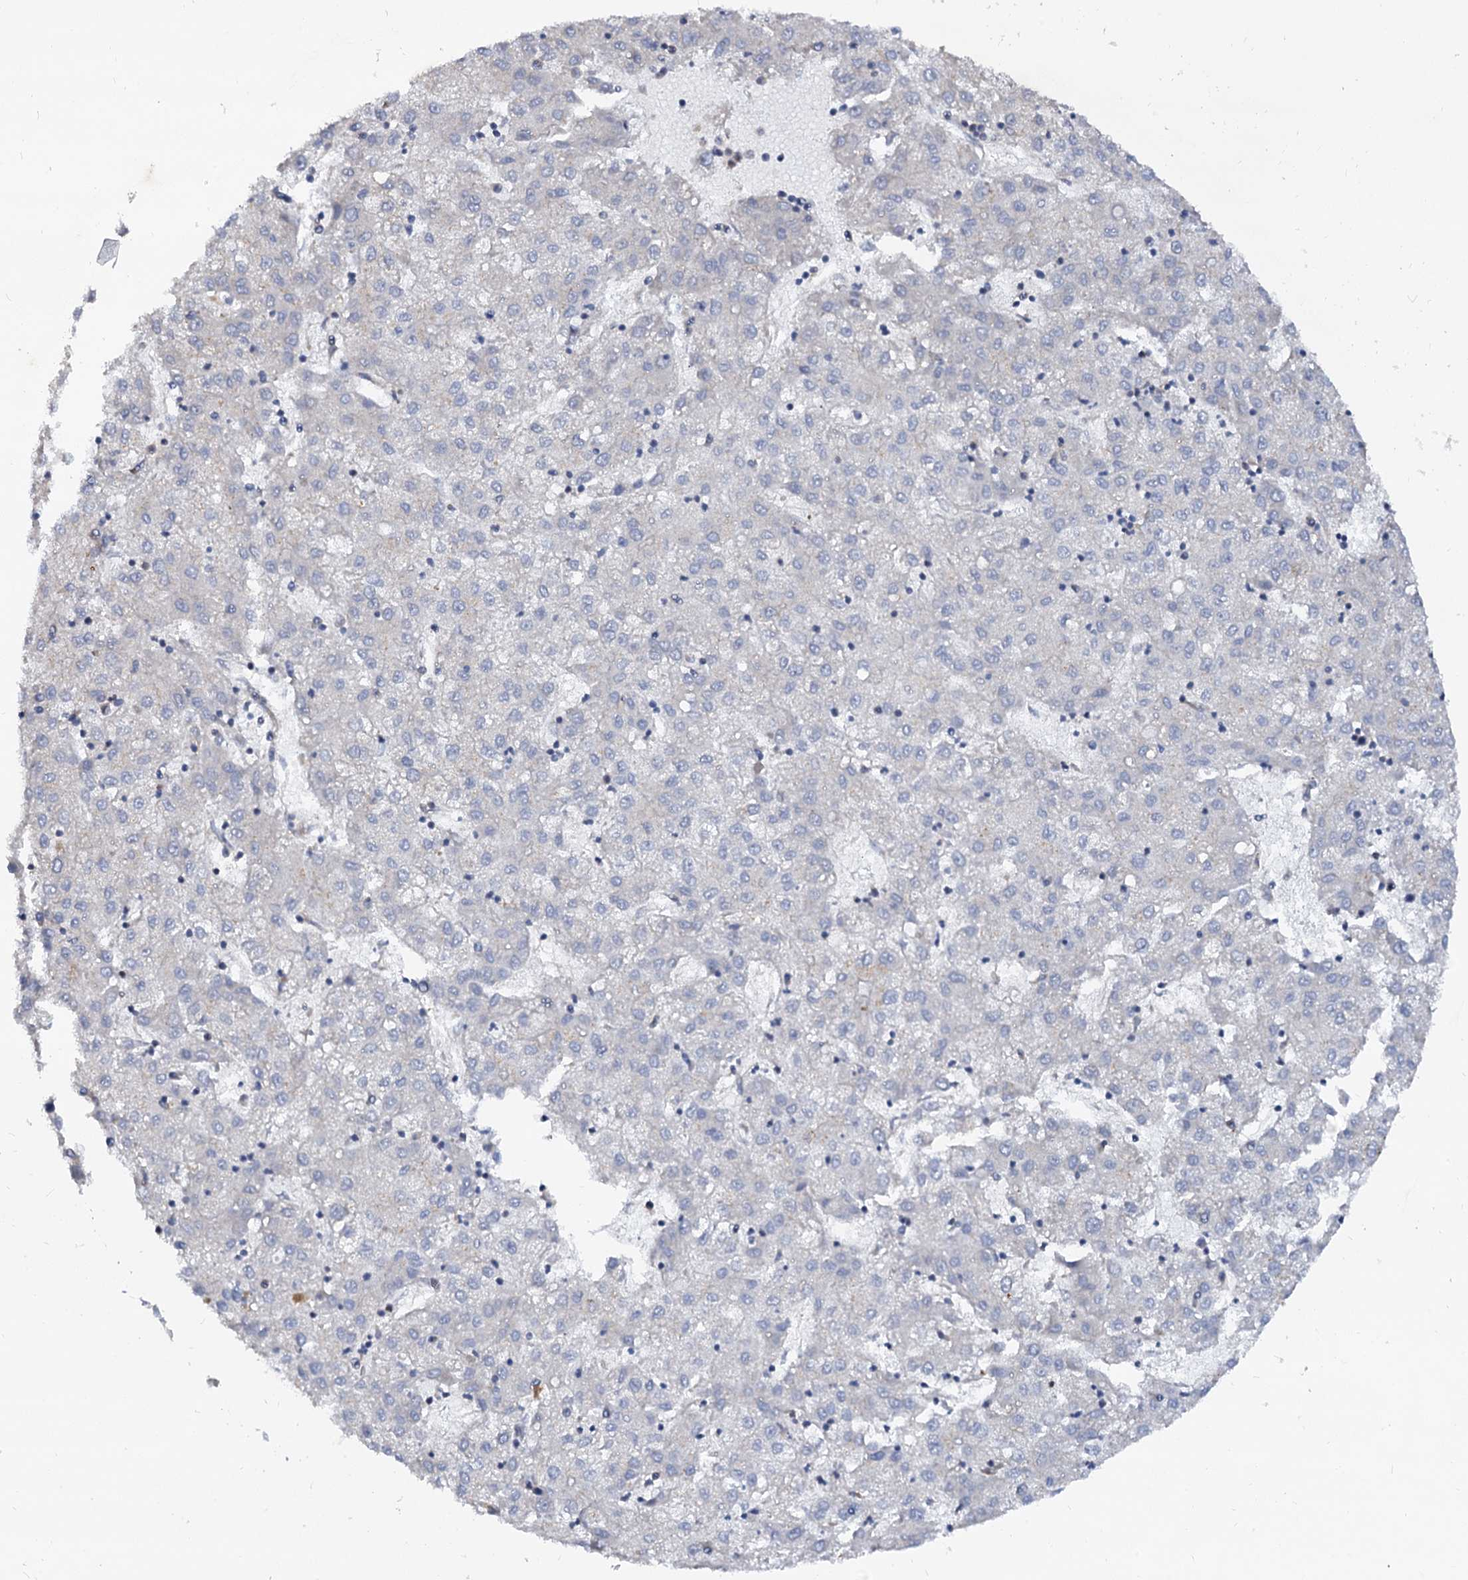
{"staining": {"intensity": "negative", "quantity": "none", "location": "none"}, "tissue": "liver cancer", "cell_type": "Tumor cells", "image_type": "cancer", "snomed": [{"axis": "morphology", "description": "Carcinoma, Hepatocellular, NOS"}, {"axis": "topography", "description": "Liver"}], "caption": "Tumor cells show no significant protein expression in hepatocellular carcinoma (liver).", "gene": "ANKRD13A", "patient": {"sex": "male", "age": 72}}